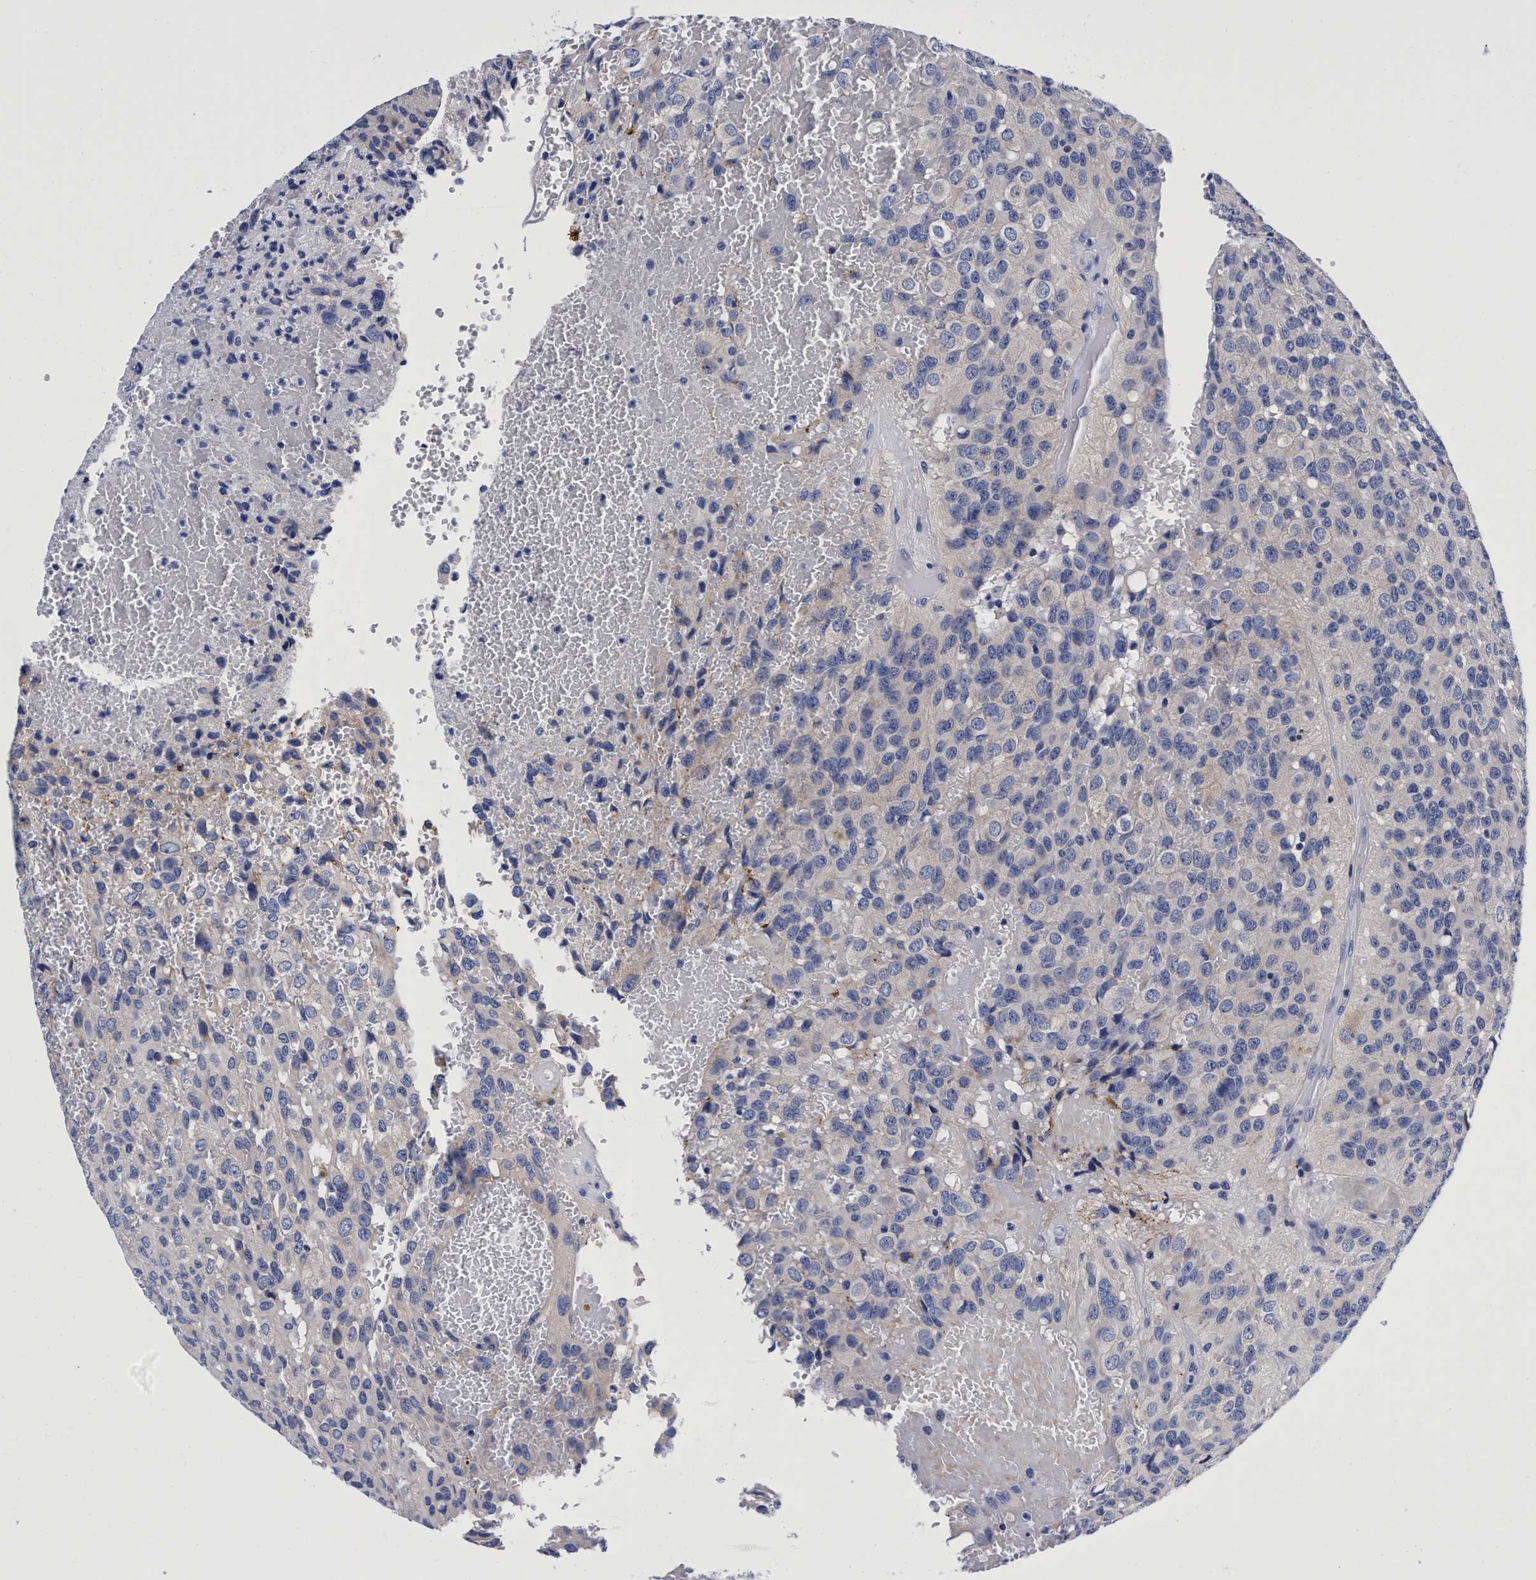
{"staining": {"intensity": "negative", "quantity": "none", "location": "none"}, "tissue": "glioma", "cell_type": "Tumor cells", "image_type": "cancer", "snomed": [{"axis": "morphology", "description": "Glioma, malignant, High grade"}, {"axis": "topography", "description": "Brain"}], "caption": "High power microscopy image of an IHC histopathology image of glioma, revealing no significant expression in tumor cells.", "gene": "PLPPR1", "patient": {"sex": "male", "age": 32}}